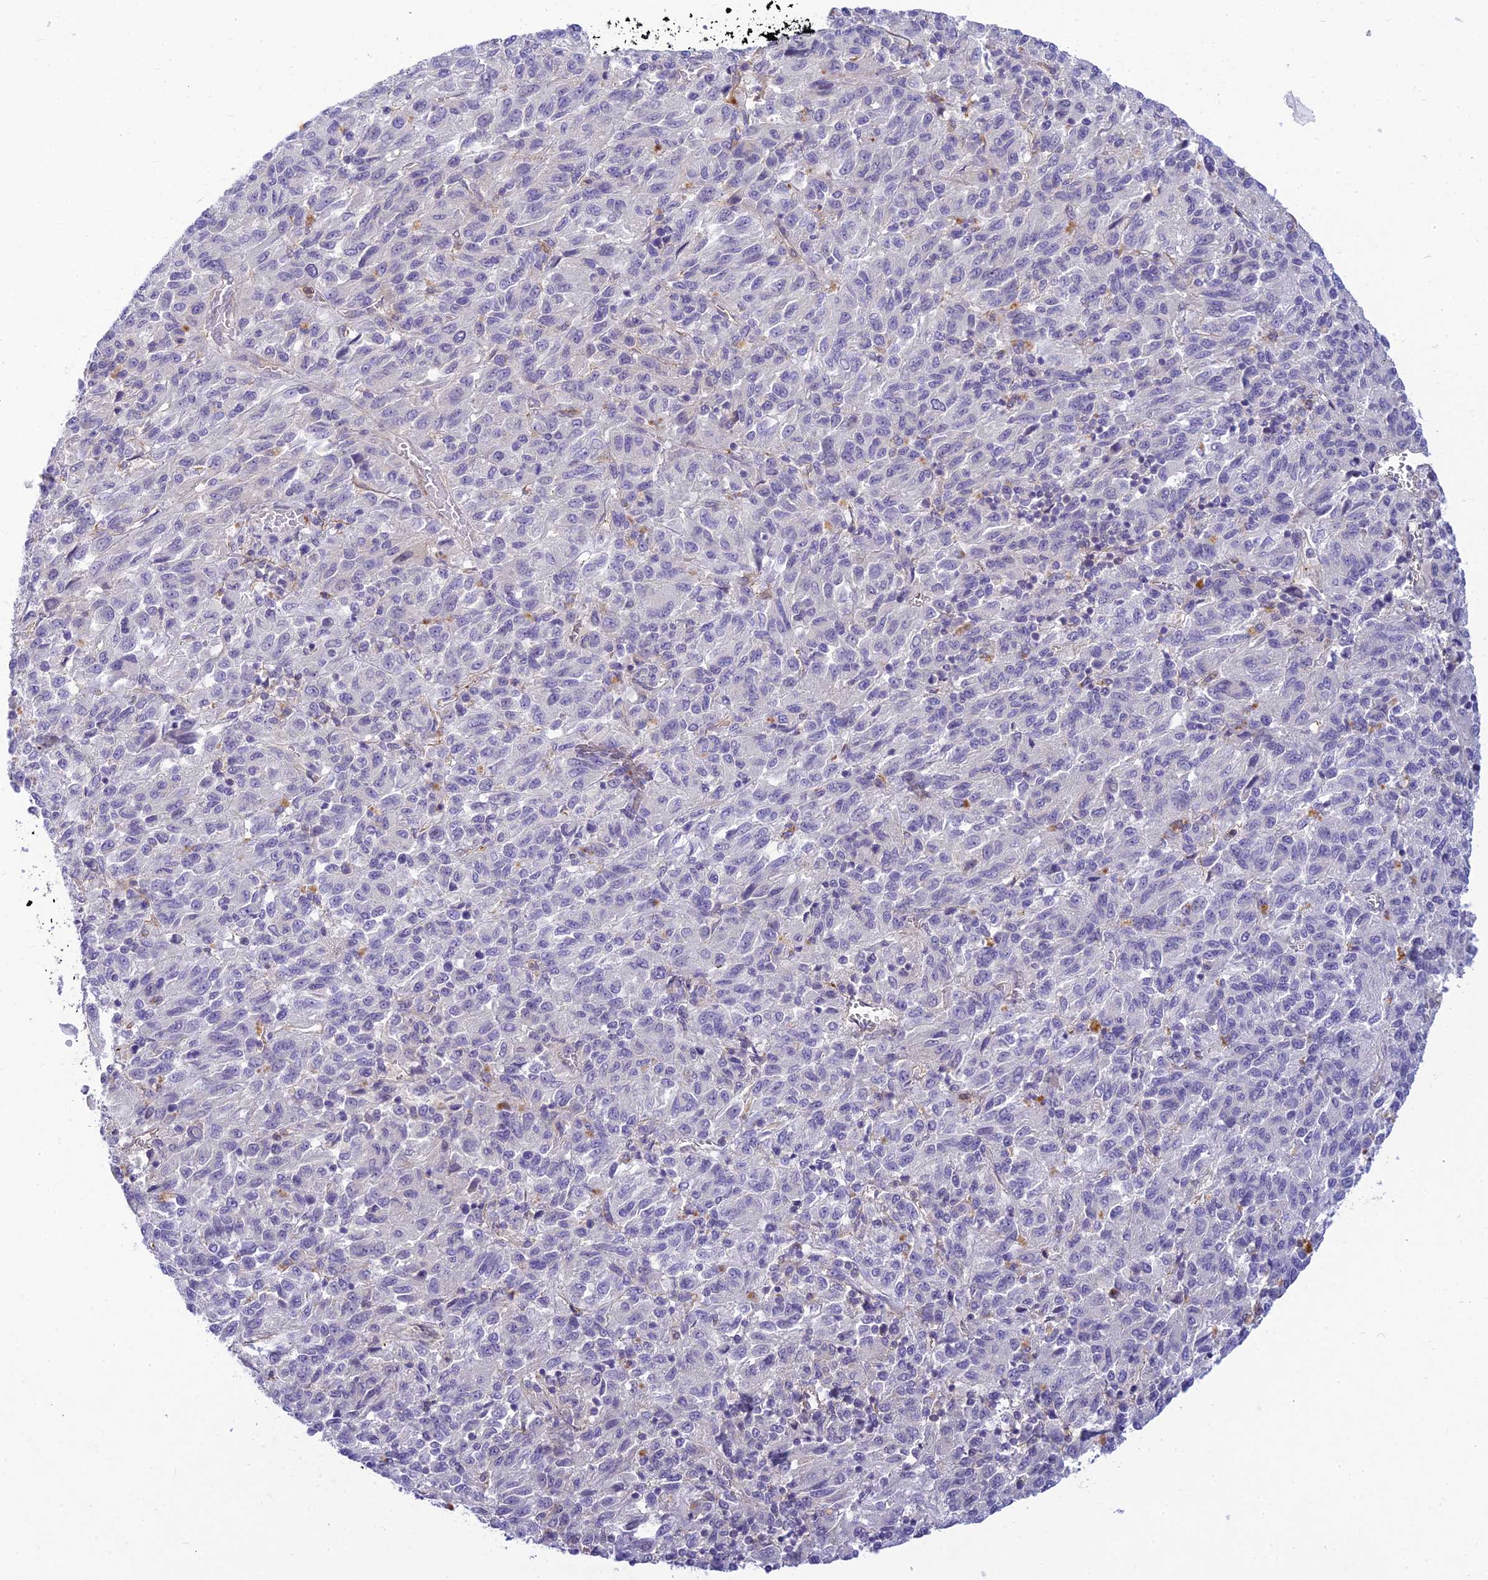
{"staining": {"intensity": "negative", "quantity": "none", "location": "none"}, "tissue": "melanoma", "cell_type": "Tumor cells", "image_type": "cancer", "snomed": [{"axis": "morphology", "description": "Malignant melanoma, Metastatic site"}, {"axis": "topography", "description": "Lung"}], "caption": "An immunohistochemistry histopathology image of malignant melanoma (metastatic site) is shown. There is no staining in tumor cells of malignant melanoma (metastatic site).", "gene": "FBXW4", "patient": {"sex": "male", "age": 64}}